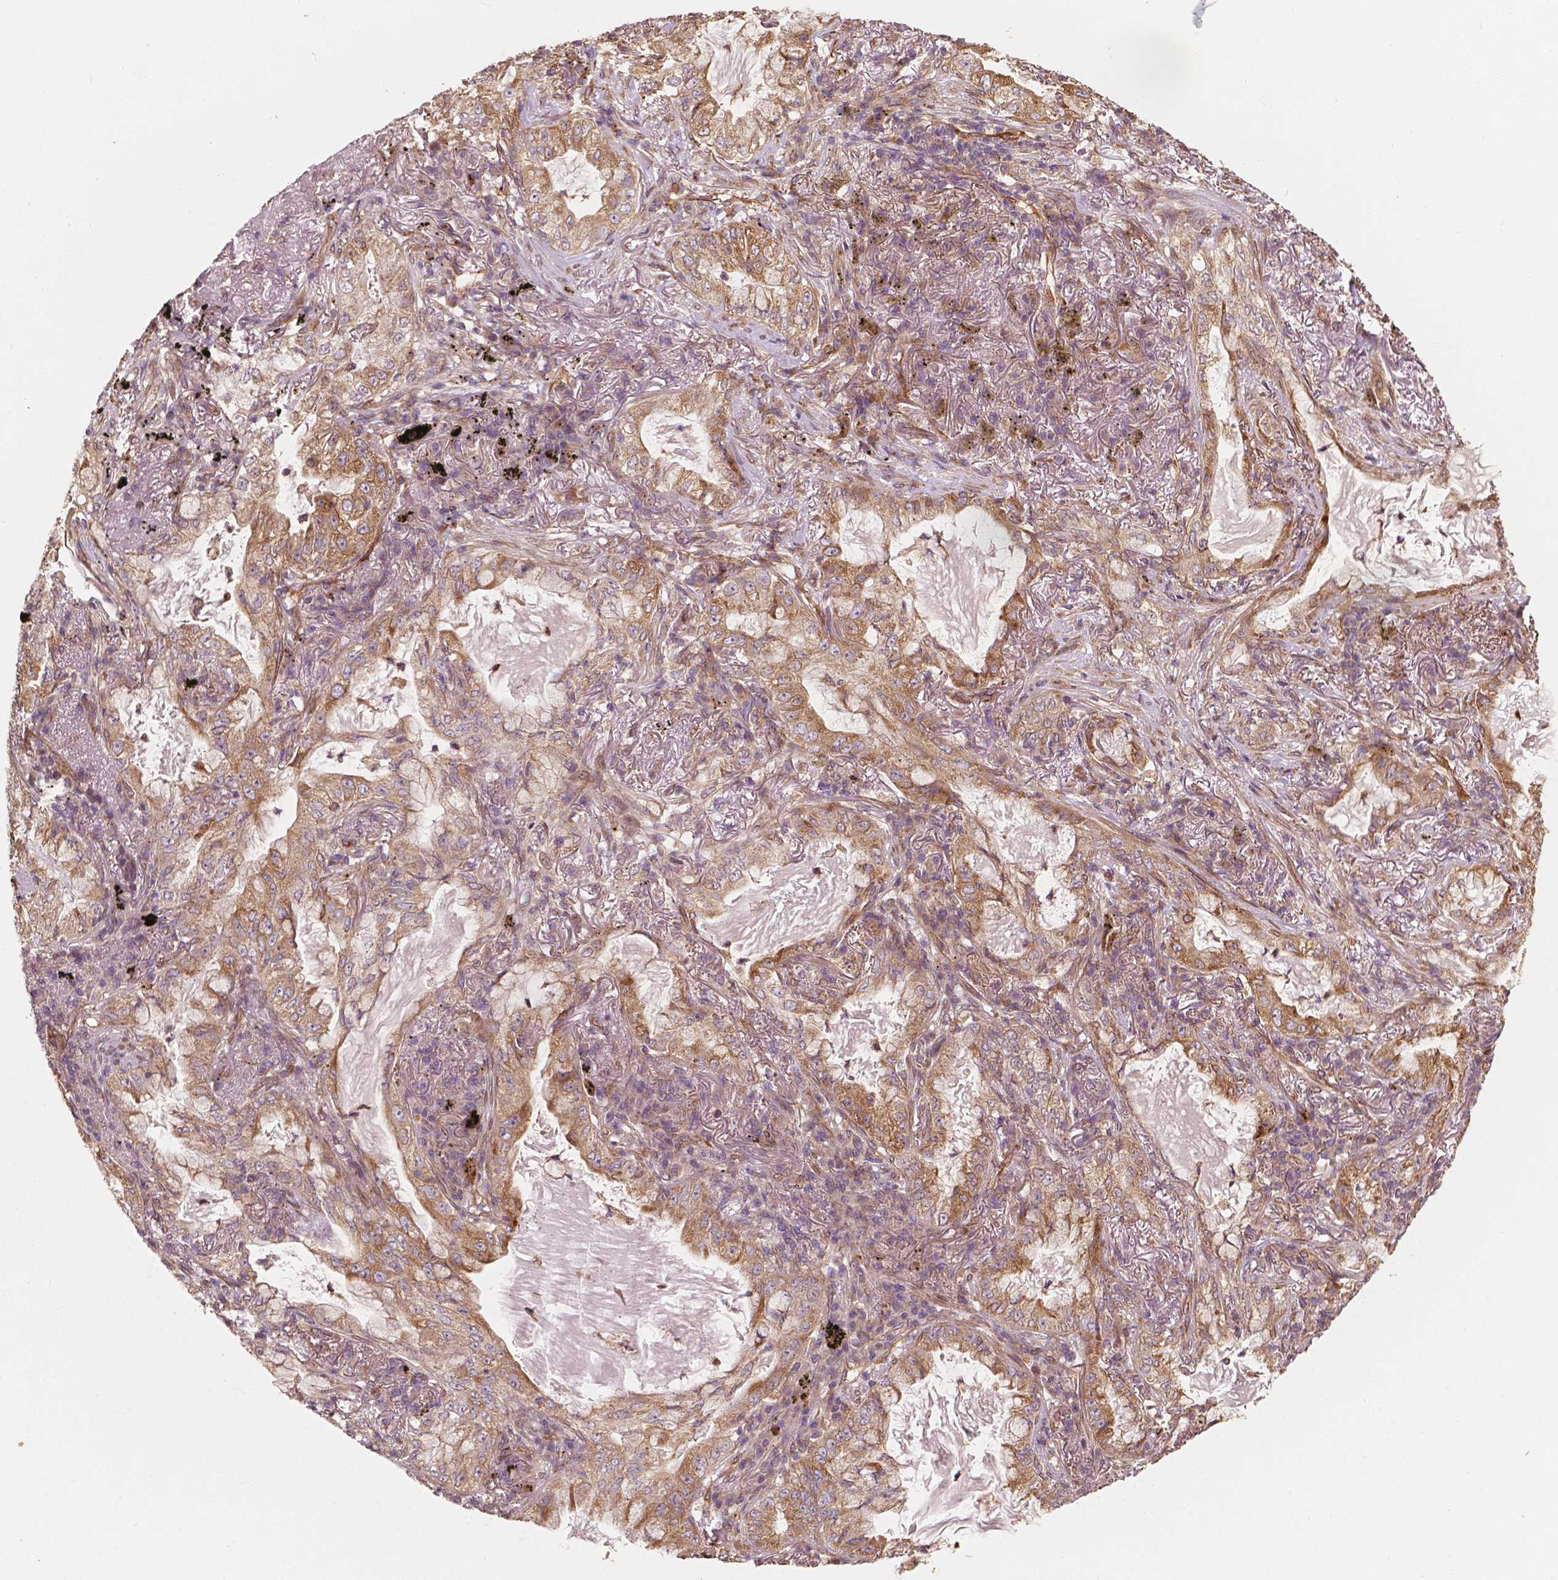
{"staining": {"intensity": "moderate", "quantity": ">75%", "location": "cytoplasmic/membranous"}, "tissue": "lung cancer", "cell_type": "Tumor cells", "image_type": "cancer", "snomed": [{"axis": "morphology", "description": "Adenocarcinoma, NOS"}, {"axis": "topography", "description": "Lung"}], "caption": "Immunohistochemistry of lung adenocarcinoma reveals medium levels of moderate cytoplasmic/membranous positivity in approximately >75% of tumor cells.", "gene": "G3BP1", "patient": {"sex": "female", "age": 73}}